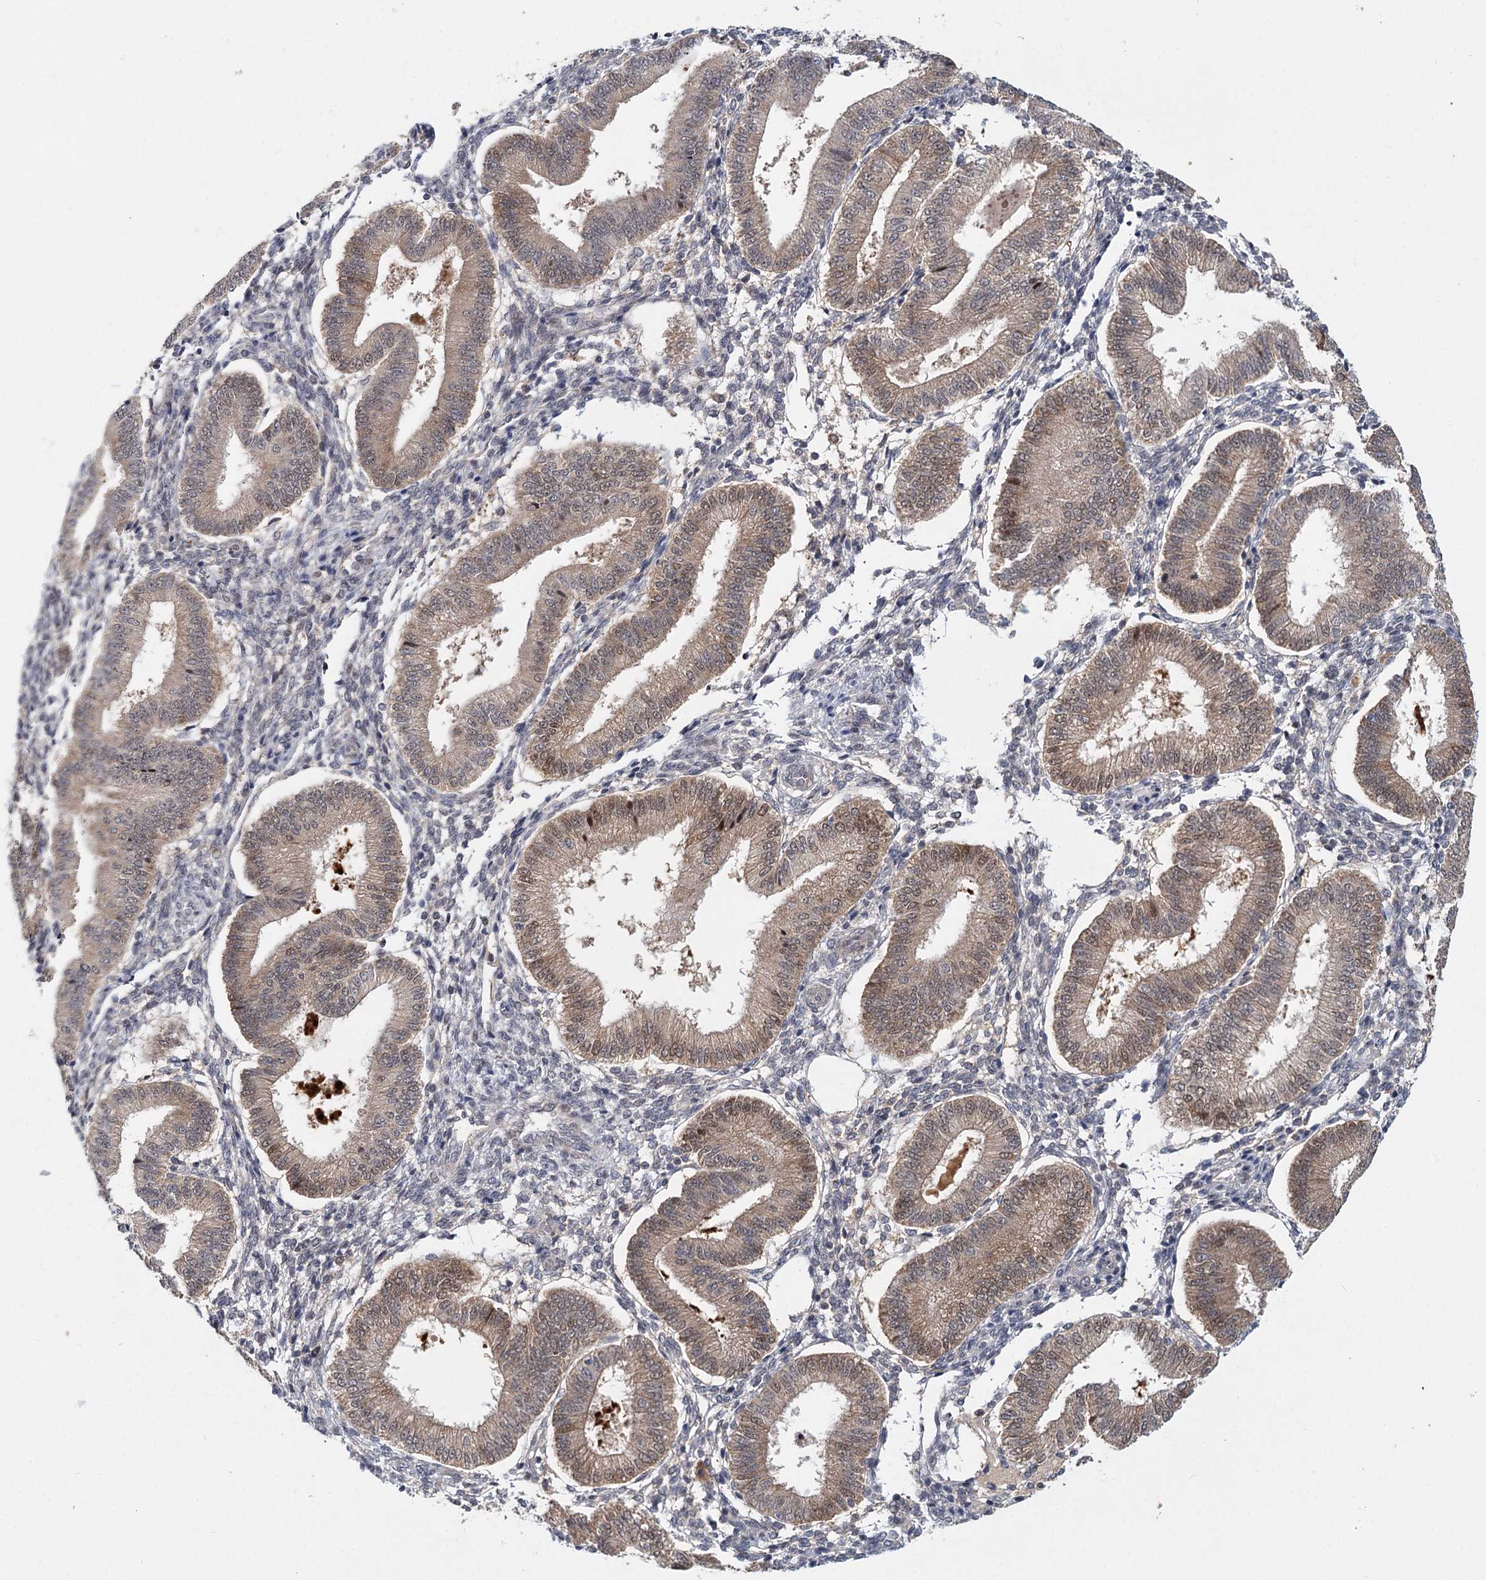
{"staining": {"intensity": "negative", "quantity": "none", "location": "none"}, "tissue": "endometrium", "cell_type": "Cells in endometrial stroma", "image_type": "normal", "snomed": [{"axis": "morphology", "description": "Normal tissue, NOS"}, {"axis": "topography", "description": "Endometrium"}], "caption": "IHC of benign endometrium reveals no expression in cells in endometrial stroma. (Brightfield microscopy of DAB immunohistochemistry at high magnification).", "gene": "AP3B1", "patient": {"sex": "female", "age": 39}}